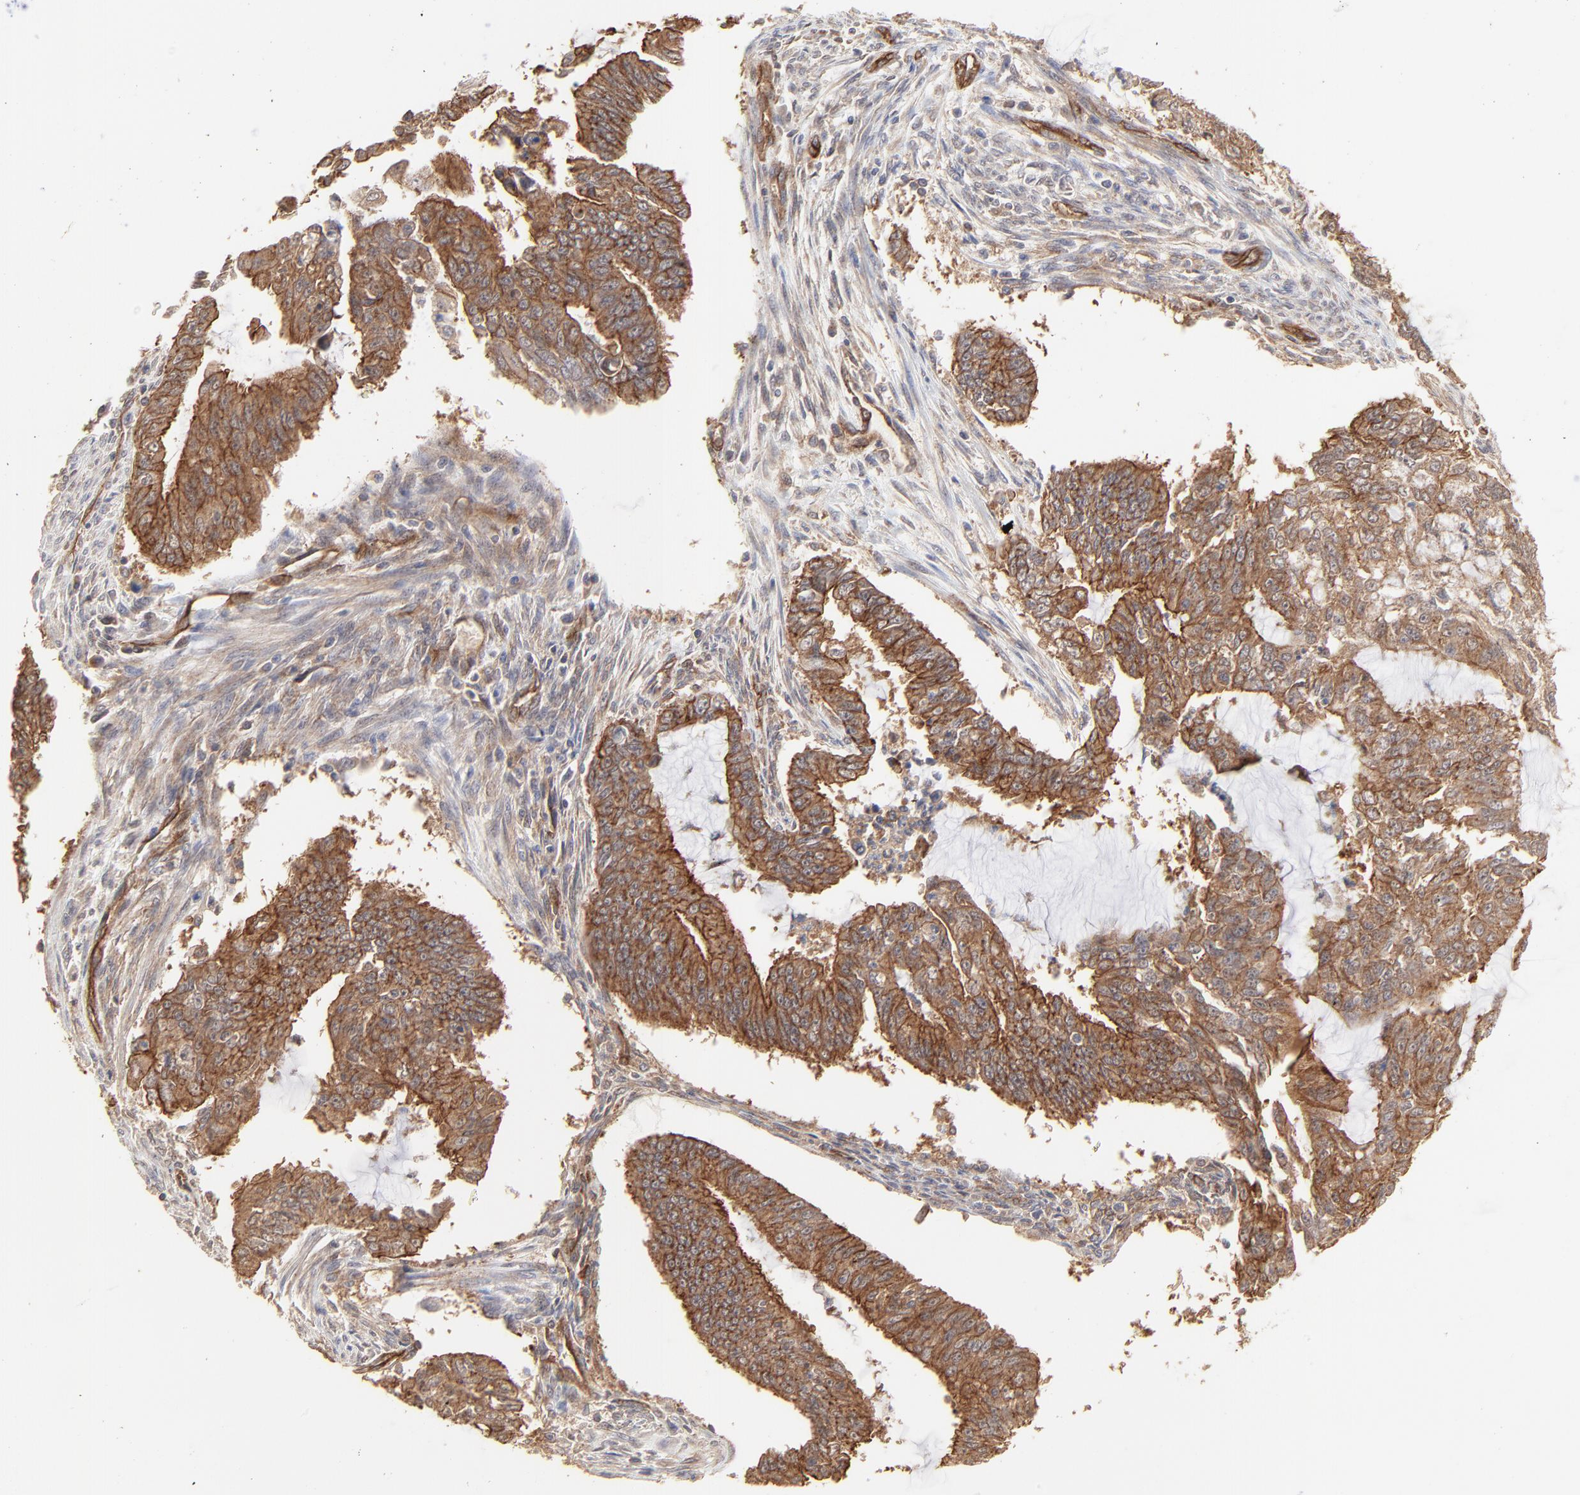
{"staining": {"intensity": "moderate", "quantity": "25%-75%", "location": "cytoplasmic/membranous"}, "tissue": "endometrial cancer", "cell_type": "Tumor cells", "image_type": "cancer", "snomed": [{"axis": "morphology", "description": "Adenocarcinoma, NOS"}, {"axis": "topography", "description": "Endometrium"}], "caption": "Immunohistochemical staining of endometrial cancer (adenocarcinoma) shows medium levels of moderate cytoplasmic/membranous expression in about 25%-75% of tumor cells. (Brightfield microscopy of DAB IHC at high magnification).", "gene": "ARMT1", "patient": {"sex": "female", "age": 75}}